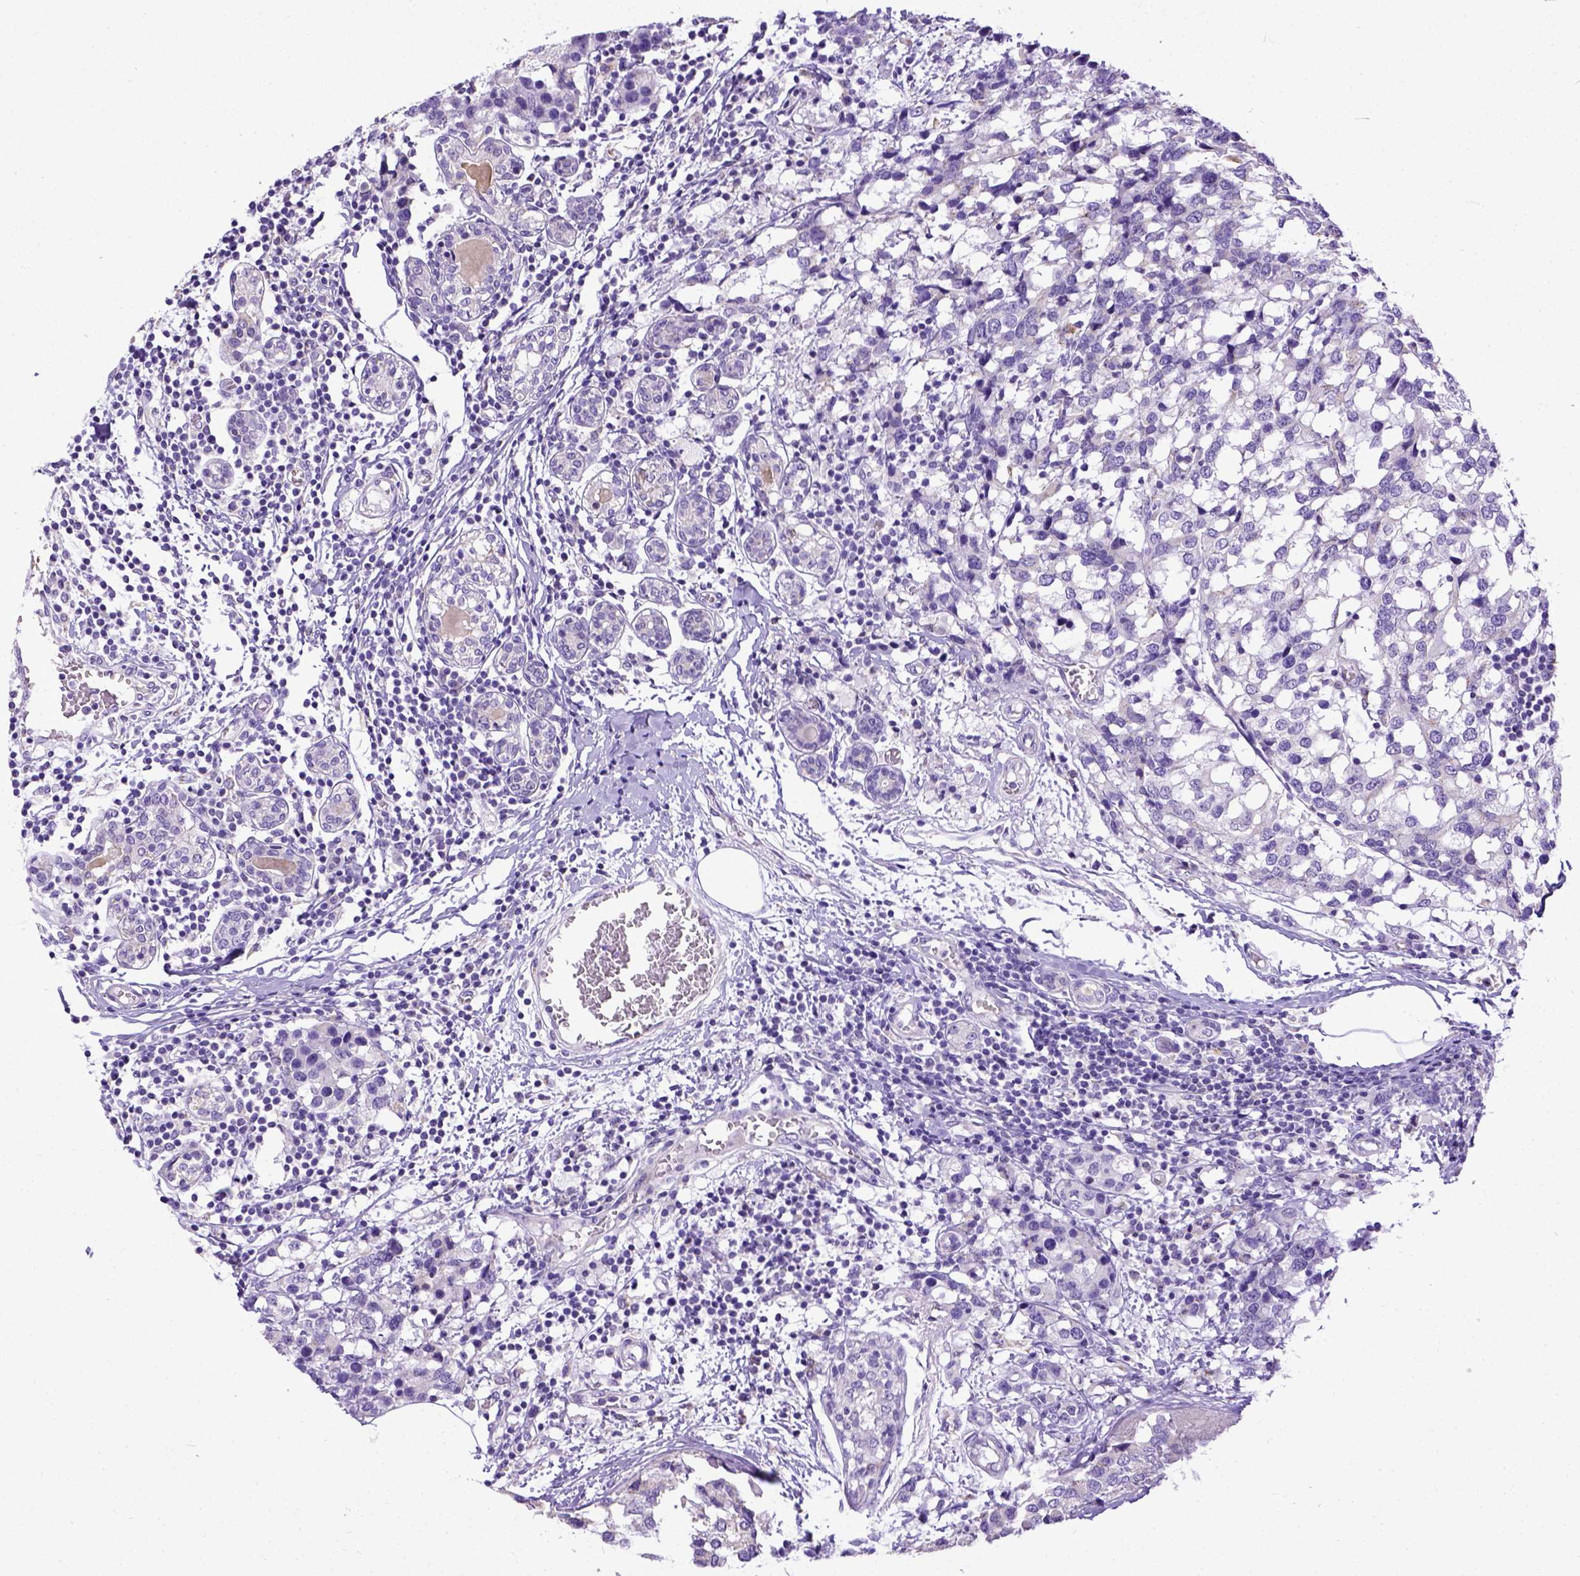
{"staining": {"intensity": "negative", "quantity": "none", "location": "none"}, "tissue": "breast cancer", "cell_type": "Tumor cells", "image_type": "cancer", "snomed": [{"axis": "morphology", "description": "Lobular carcinoma"}, {"axis": "topography", "description": "Breast"}], "caption": "Histopathology image shows no protein positivity in tumor cells of breast cancer (lobular carcinoma) tissue.", "gene": "SPEF1", "patient": {"sex": "female", "age": 59}}